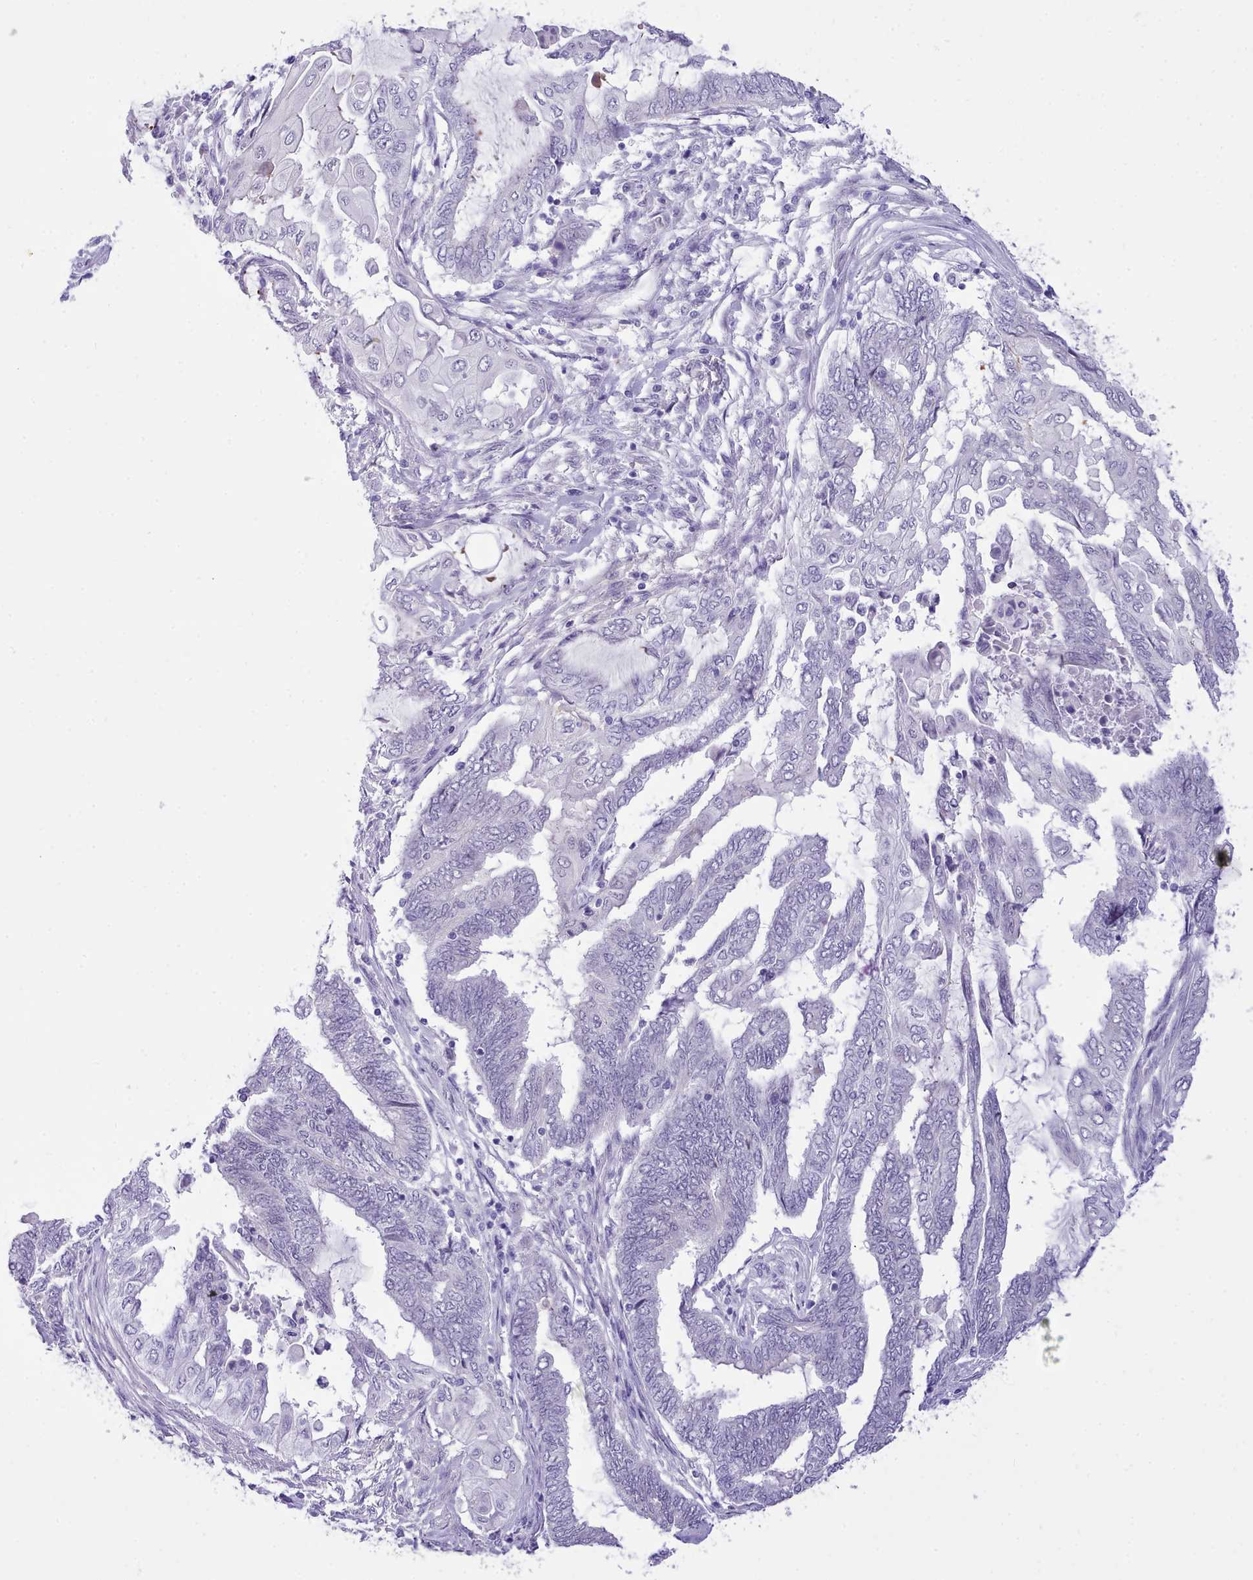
{"staining": {"intensity": "negative", "quantity": "none", "location": "none"}, "tissue": "endometrial cancer", "cell_type": "Tumor cells", "image_type": "cancer", "snomed": [{"axis": "morphology", "description": "Adenocarcinoma, NOS"}, {"axis": "topography", "description": "Uterus"}, {"axis": "topography", "description": "Endometrium"}], "caption": "There is no significant positivity in tumor cells of endometrial cancer (adenocarcinoma).", "gene": "LRRC37A", "patient": {"sex": "female", "age": 70}}